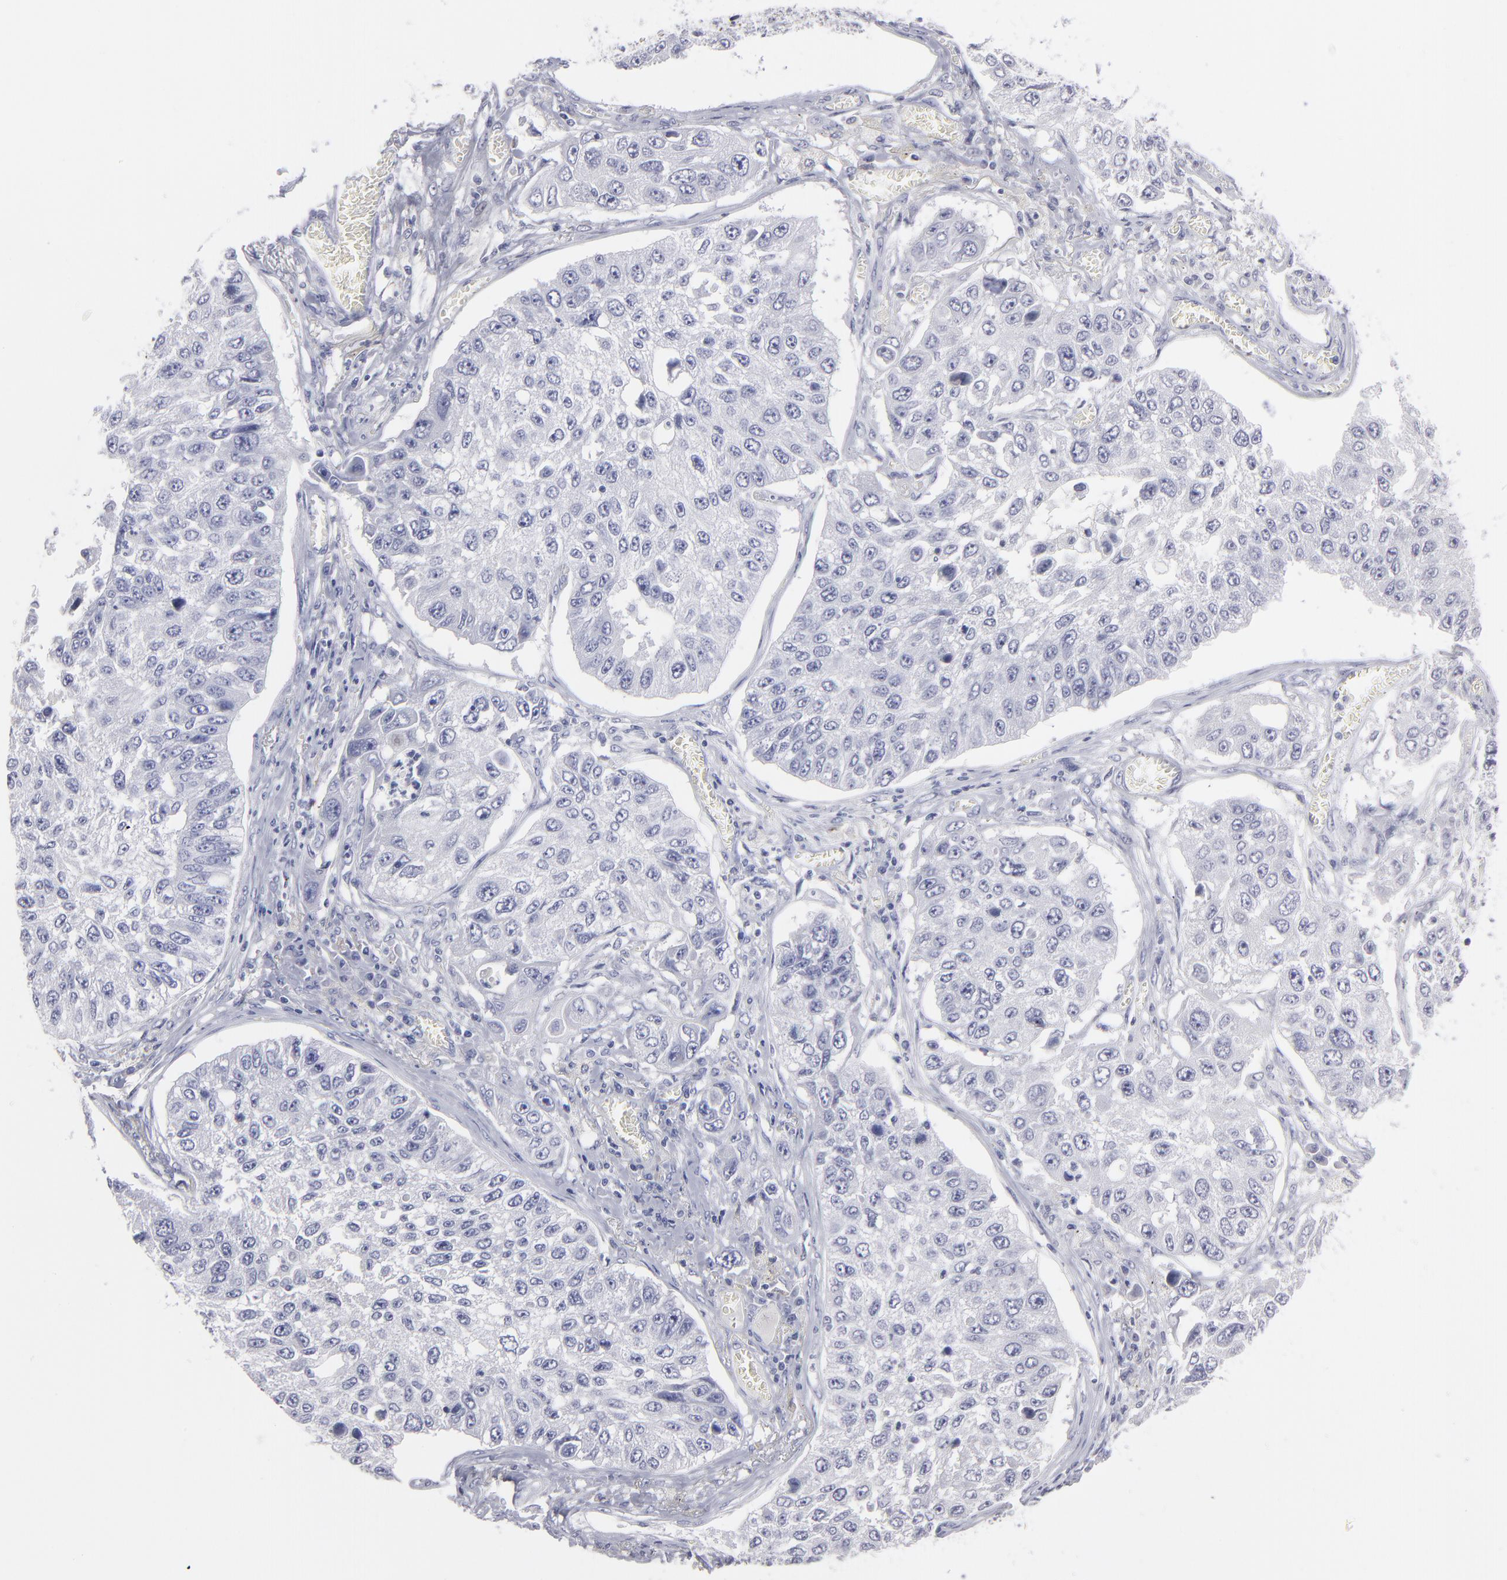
{"staining": {"intensity": "negative", "quantity": "none", "location": "none"}, "tissue": "lung cancer", "cell_type": "Tumor cells", "image_type": "cancer", "snomed": [{"axis": "morphology", "description": "Squamous cell carcinoma, NOS"}, {"axis": "topography", "description": "Lung"}], "caption": "This is an IHC photomicrograph of human lung squamous cell carcinoma. There is no staining in tumor cells.", "gene": "CADM3", "patient": {"sex": "male", "age": 71}}